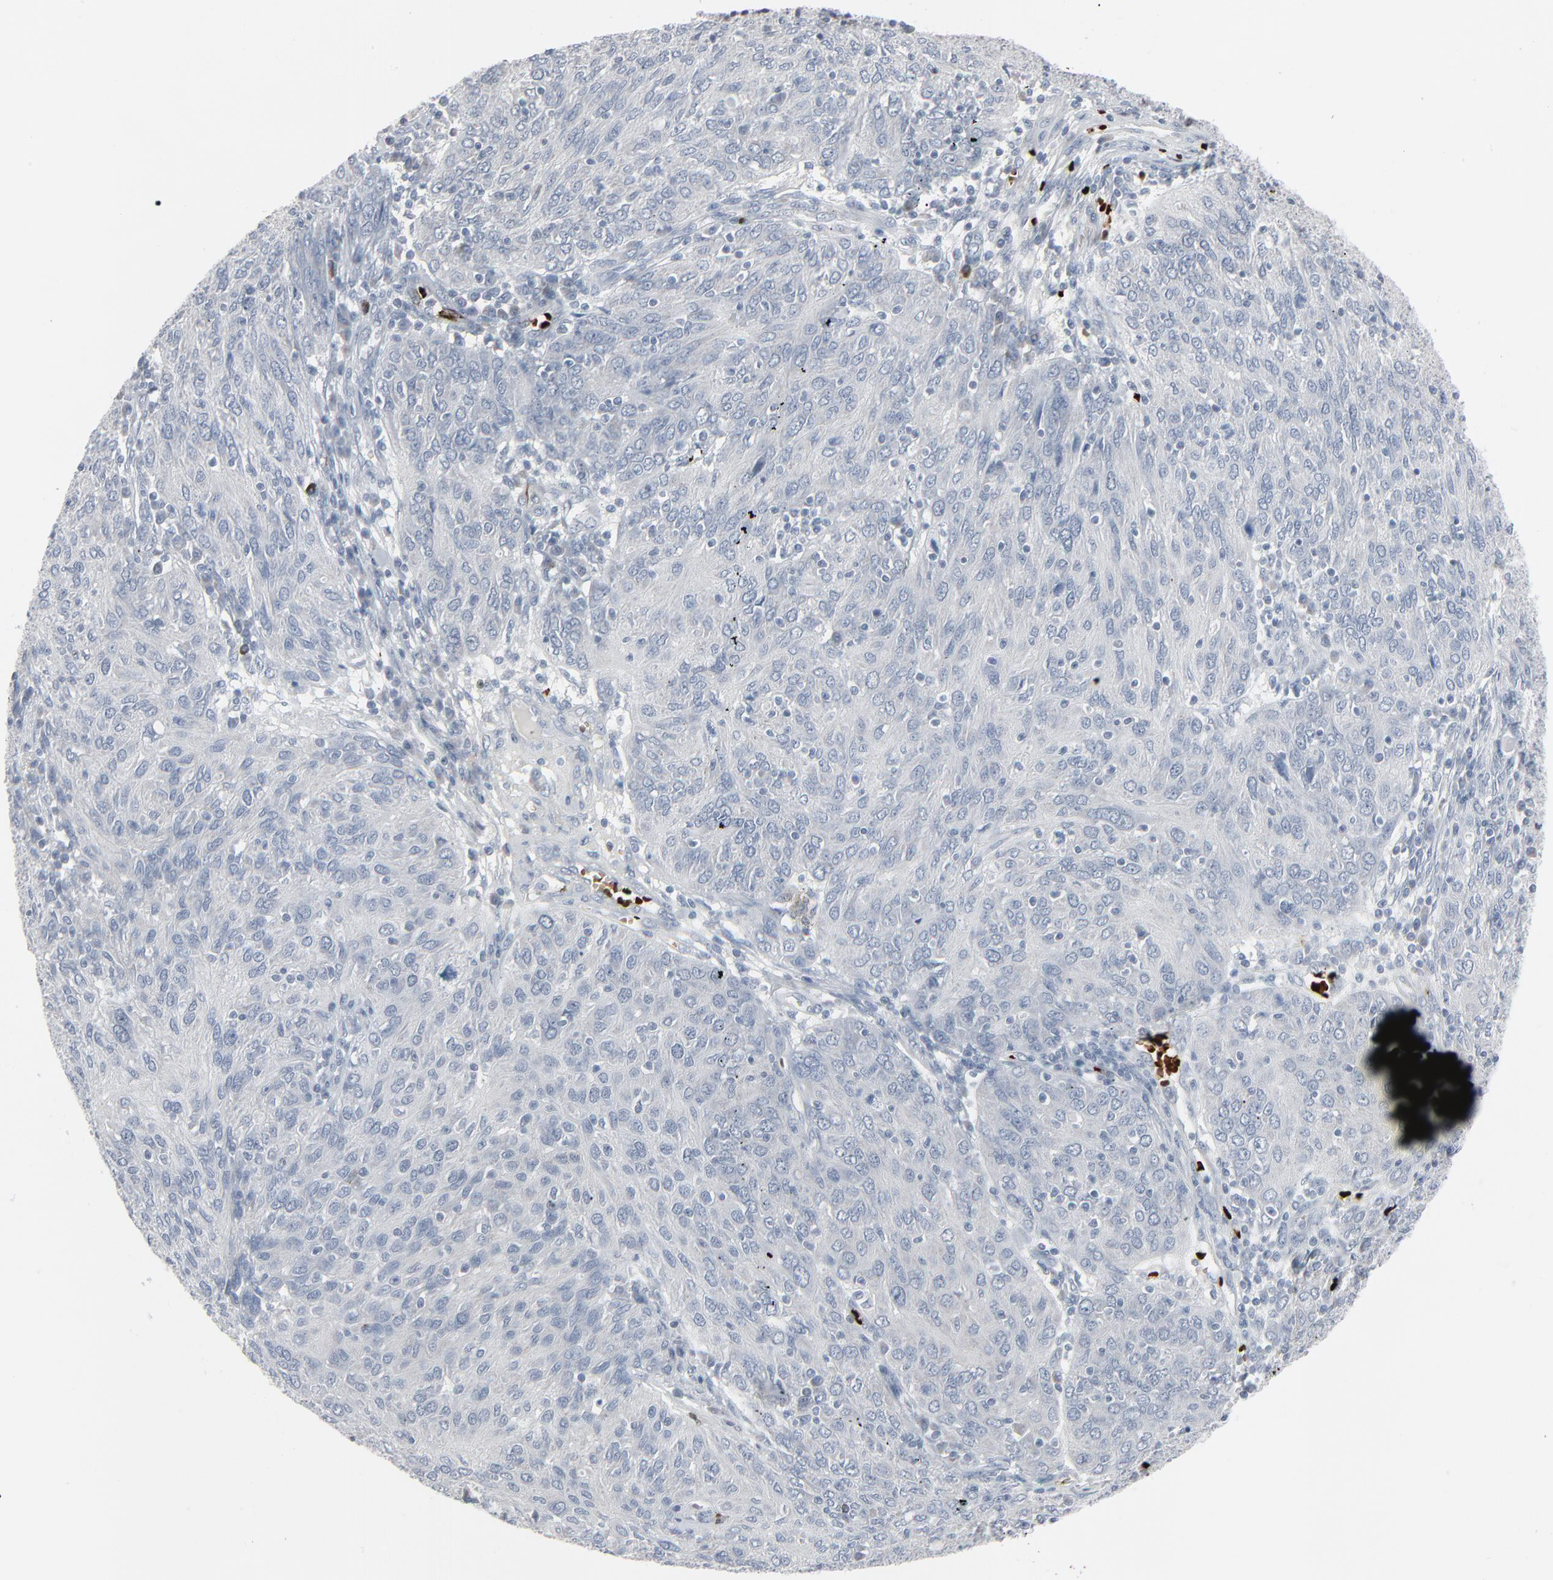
{"staining": {"intensity": "negative", "quantity": "none", "location": "none"}, "tissue": "ovarian cancer", "cell_type": "Tumor cells", "image_type": "cancer", "snomed": [{"axis": "morphology", "description": "Carcinoma, endometroid"}, {"axis": "topography", "description": "Ovary"}], "caption": "Ovarian endometroid carcinoma stained for a protein using immunohistochemistry (IHC) demonstrates no positivity tumor cells.", "gene": "SAGE1", "patient": {"sex": "female", "age": 50}}